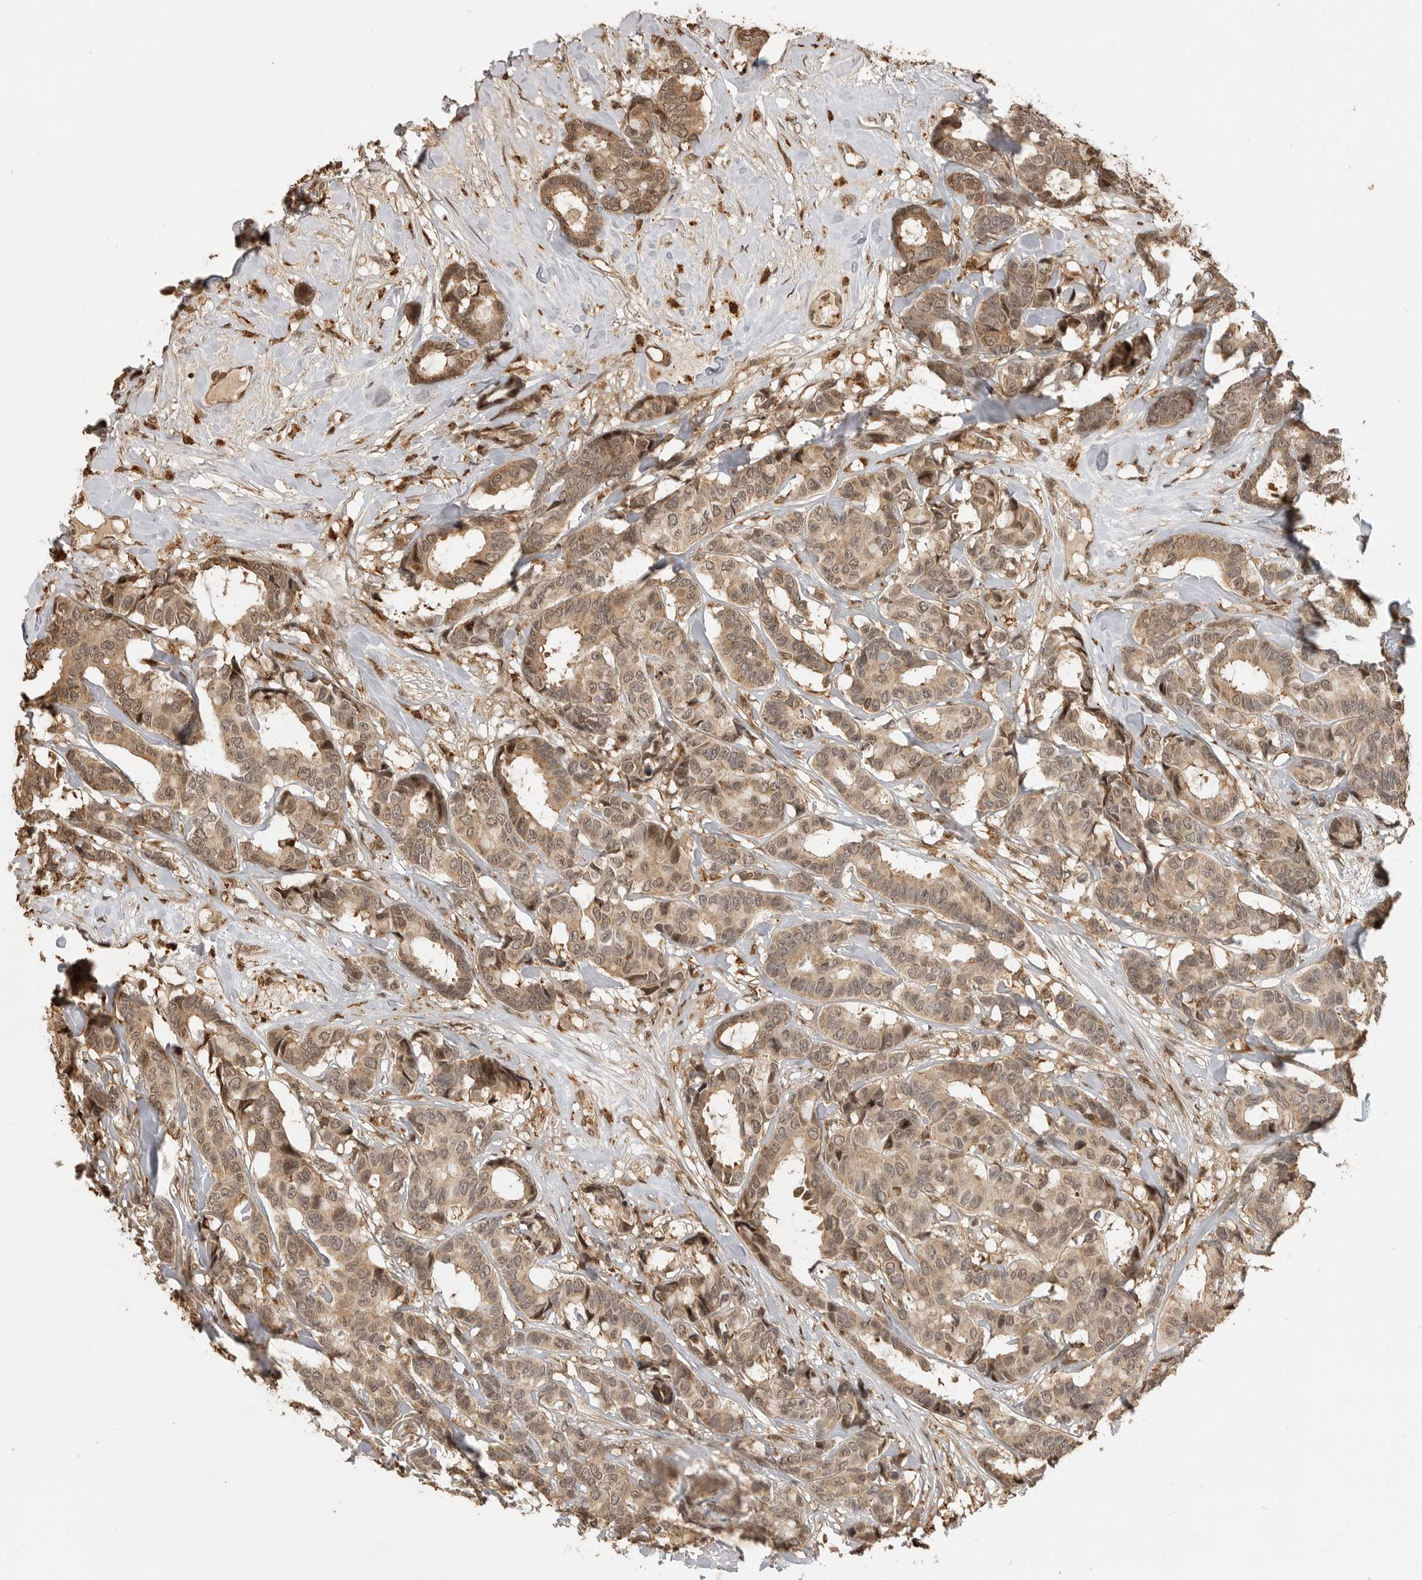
{"staining": {"intensity": "weak", "quantity": ">75%", "location": "cytoplasmic/membranous,nuclear"}, "tissue": "breast cancer", "cell_type": "Tumor cells", "image_type": "cancer", "snomed": [{"axis": "morphology", "description": "Duct carcinoma"}, {"axis": "topography", "description": "Breast"}], "caption": "There is low levels of weak cytoplasmic/membranous and nuclear positivity in tumor cells of breast cancer, as demonstrated by immunohistochemical staining (brown color).", "gene": "BMP2K", "patient": {"sex": "female", "age": 87}}